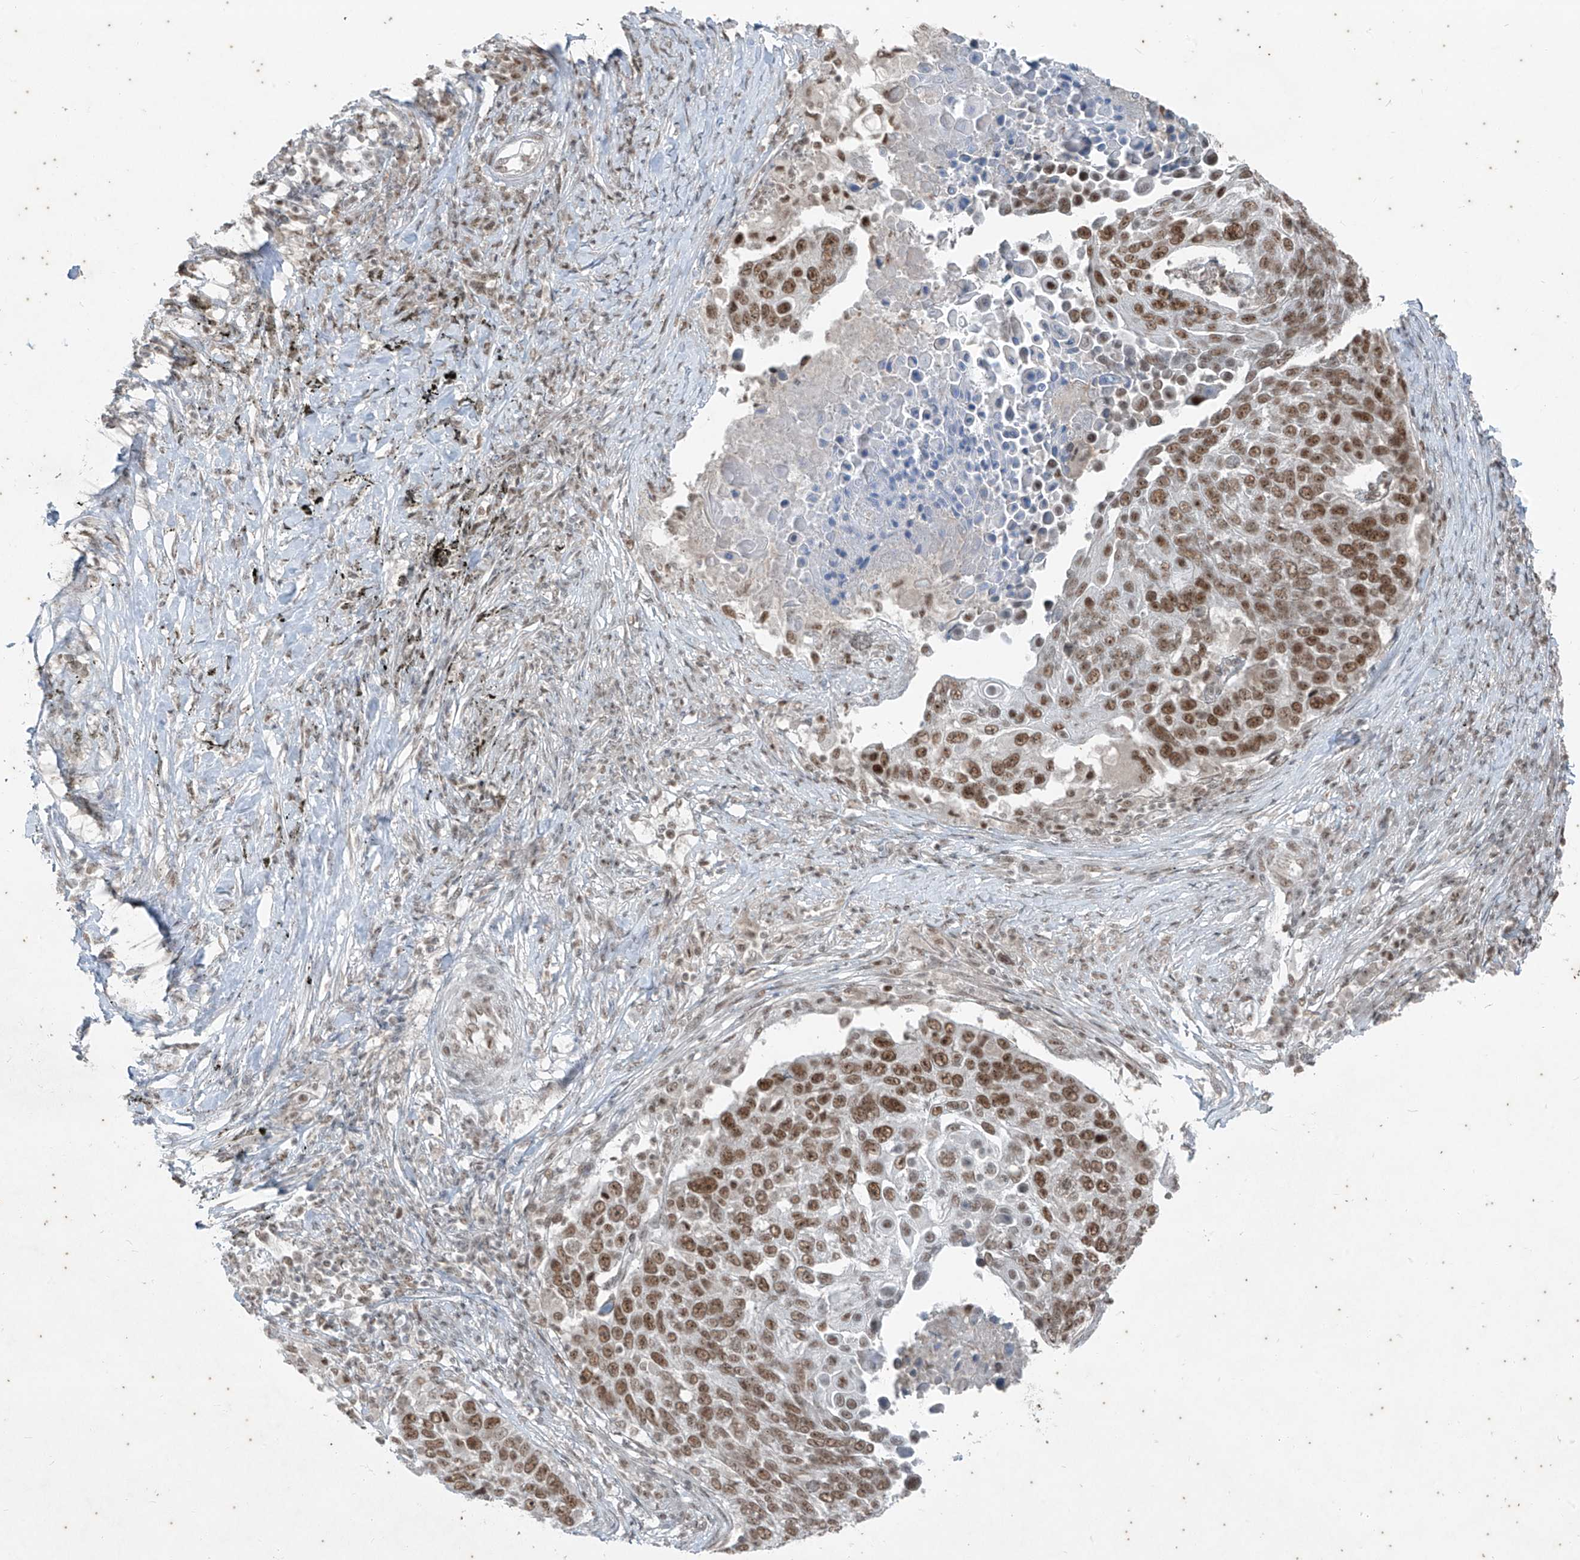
{"staining": {"intensity": "moderate", "quantity": ">75%", "location": "nuclear"}, "tissue": "lung cancer", "cell_type": "Tumor cells", "image_type": "cancer", "snomed": [{"axis": "morphology", "description": "Squamous cell carcinoma, NOS"}, {"axis": "topography", "description": "Lung"}], "caption": "Tumor cells reveal moderate nuclear staining in about >75% of cells in squamous cell carcinoma (lung).", "gene": "ZNF354B", "patient": {"sex": "male", "age": 66}}